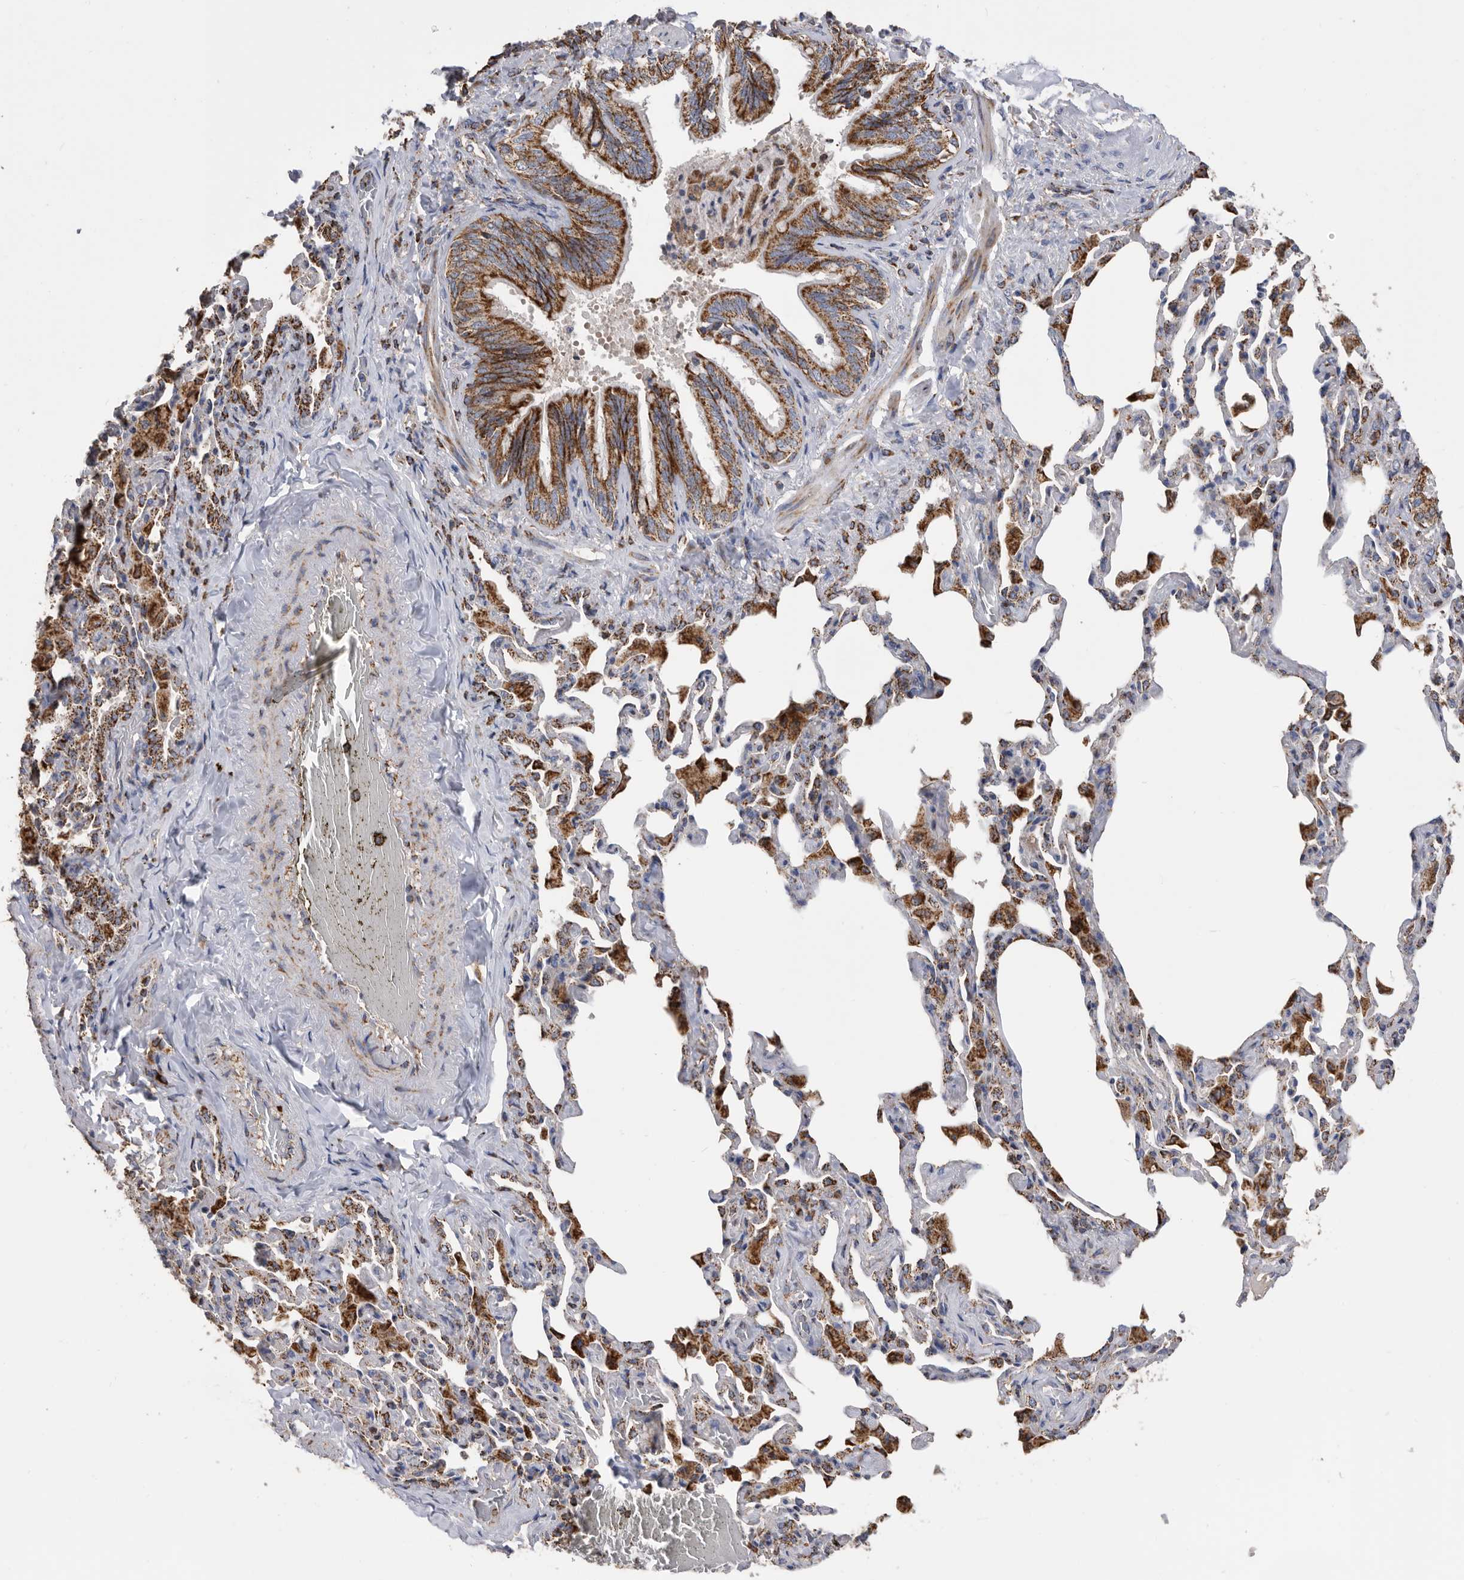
{"staining": {"intensity": "strong", "quantity": ">75%", "location": "cytoplasmic/membranous"}, "tissue": "bronchus", "cell_type": "Respiratory epithelial cells", "image_type": "normal", "snomed": [{"axis": "morphology", "description": "Normal tissue, NOS"}, {"axis": "morphology", "description": "Inflammation, NOS"}, {"axis": "topography", "description": "Lung"}], "caption": "The histopathology image demonstrates staining of normal bronchus, revealing strong cytoplasmic/membranous protein expression (brown color) within respiratory epithelial cells. The protein is shown in brown color, while the nuclei are stained blue.", "gene": "WFDC1", "patient": {"sex": "female", "age": 46}}